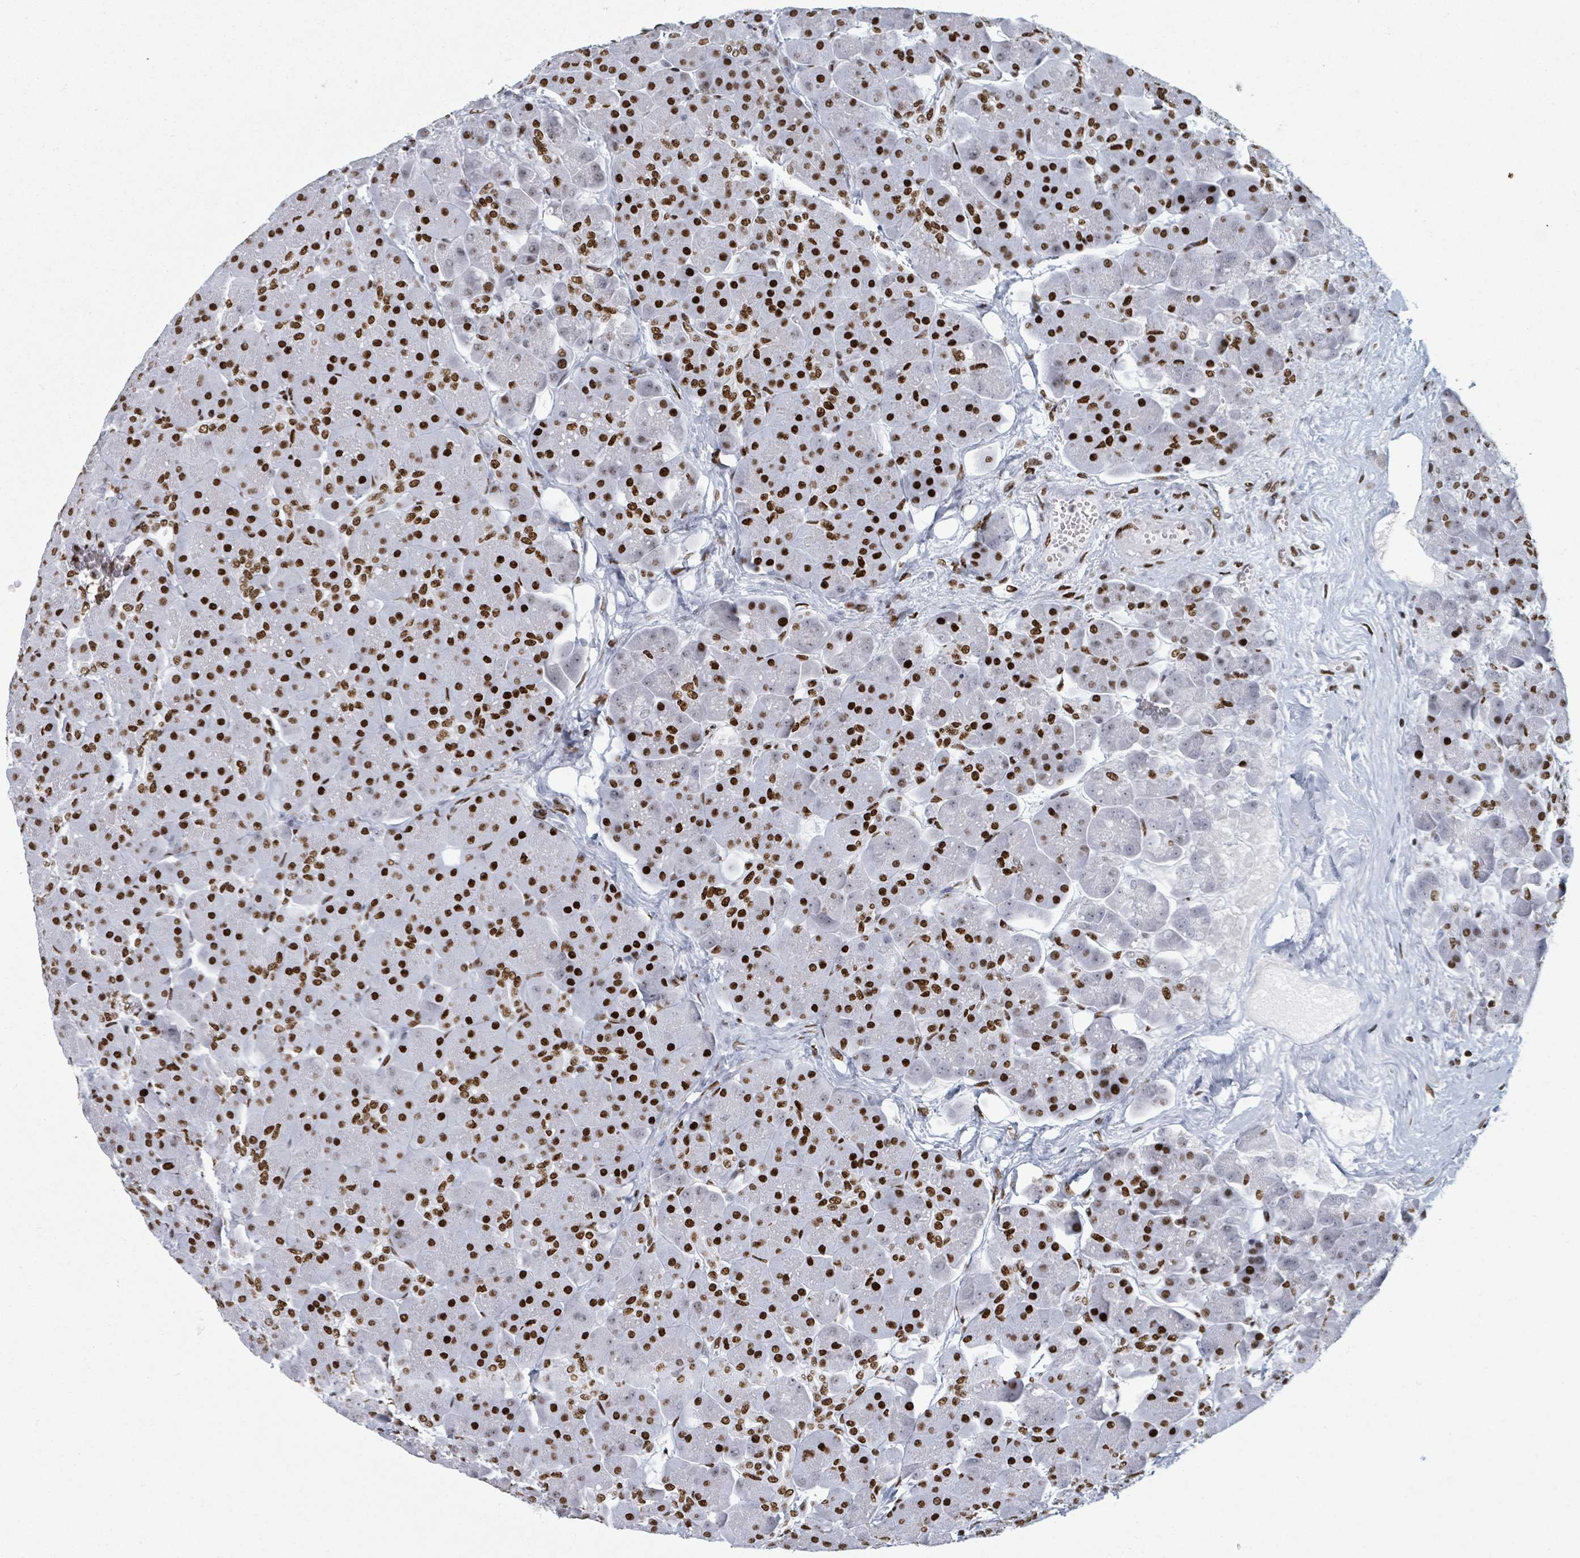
{"staining": {"intensity": "strong", "quantity": ">75%", "location": "nuclear"}, "tissue": "pancreas", "cell_type": "Exocrine glandular cells", "image_type": "normal", "snomed": [{"axis": "morphology", "description": "Normal tissue, NOS"}, {"axis": "topography", "description": "Pancreas"}], "caption": "Immunohistochemistry (IHC) histopathology image of benign pancreas: human pancreas stained using immunohistochemistry displays high levels of strong protein expression localized specifically in the nuclear of exocrine glandular cells, appearing as a nuclear brown color.", "gene": "DHX16", "patient": {"sex": "male", "age": 66}}